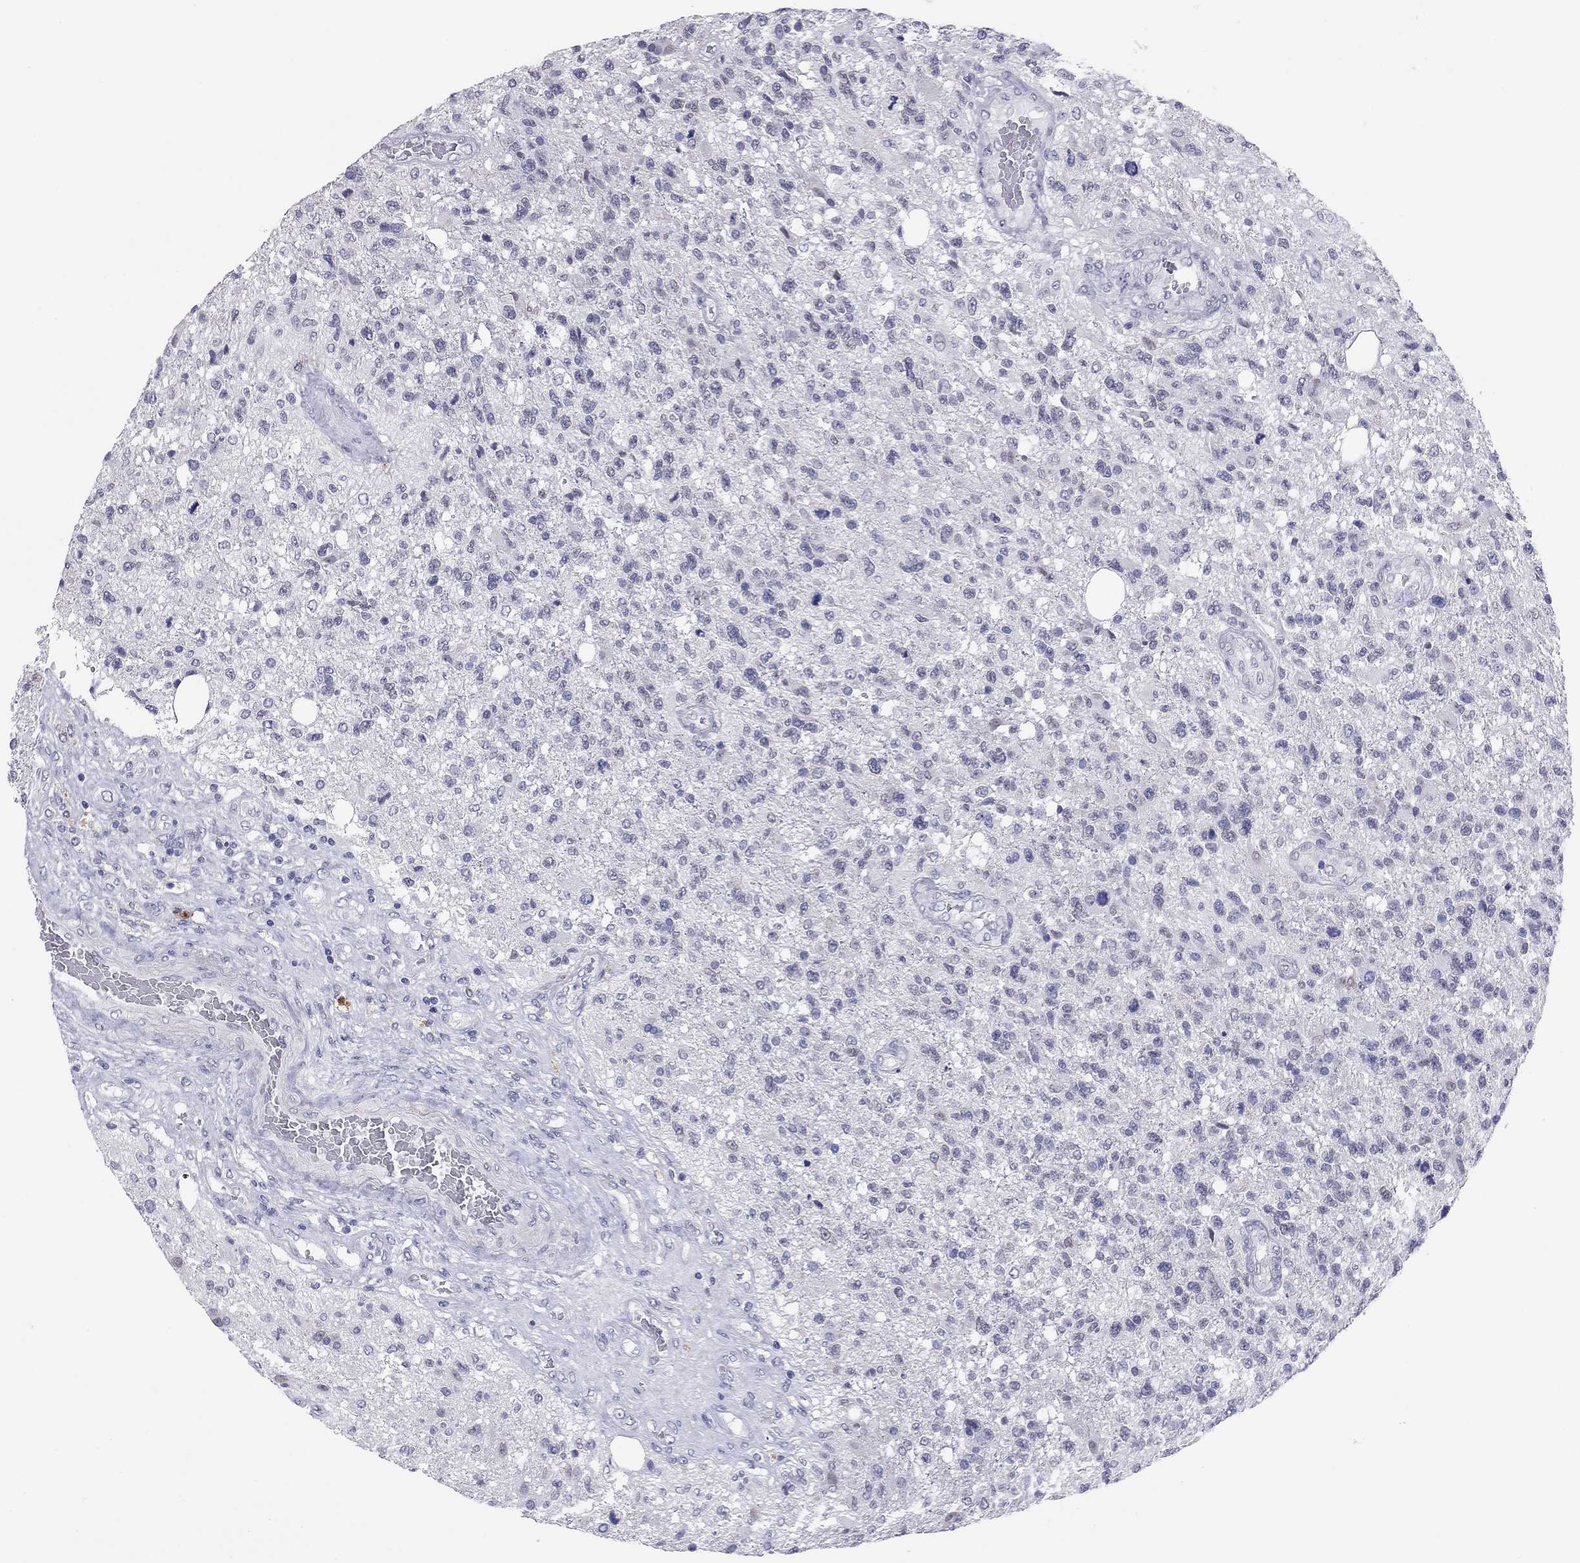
{"staining": {"intensity": "negative", "quantity": "none", "location": "none"}, "tissue": "glioma", "cell_type": "Tumor cells", "image_type": "cancer", "snomed": [{"axis": "morphology", "description": "Glioma, malignant, High grade"}, {"axis": "topography", "description": "Brain"}], "caption": "IHC micrograph of human glioma stained for a protein (brown), which shows no positivity in tumor cells. Brightfield microscopy of IHC stained with DAB (3,3'-diaminobenzidine) (brown) and hematoxylin (blue), captured at high magnification.", "gene": "ARMC12", "patient": {"sex": "male", "age": 56}}